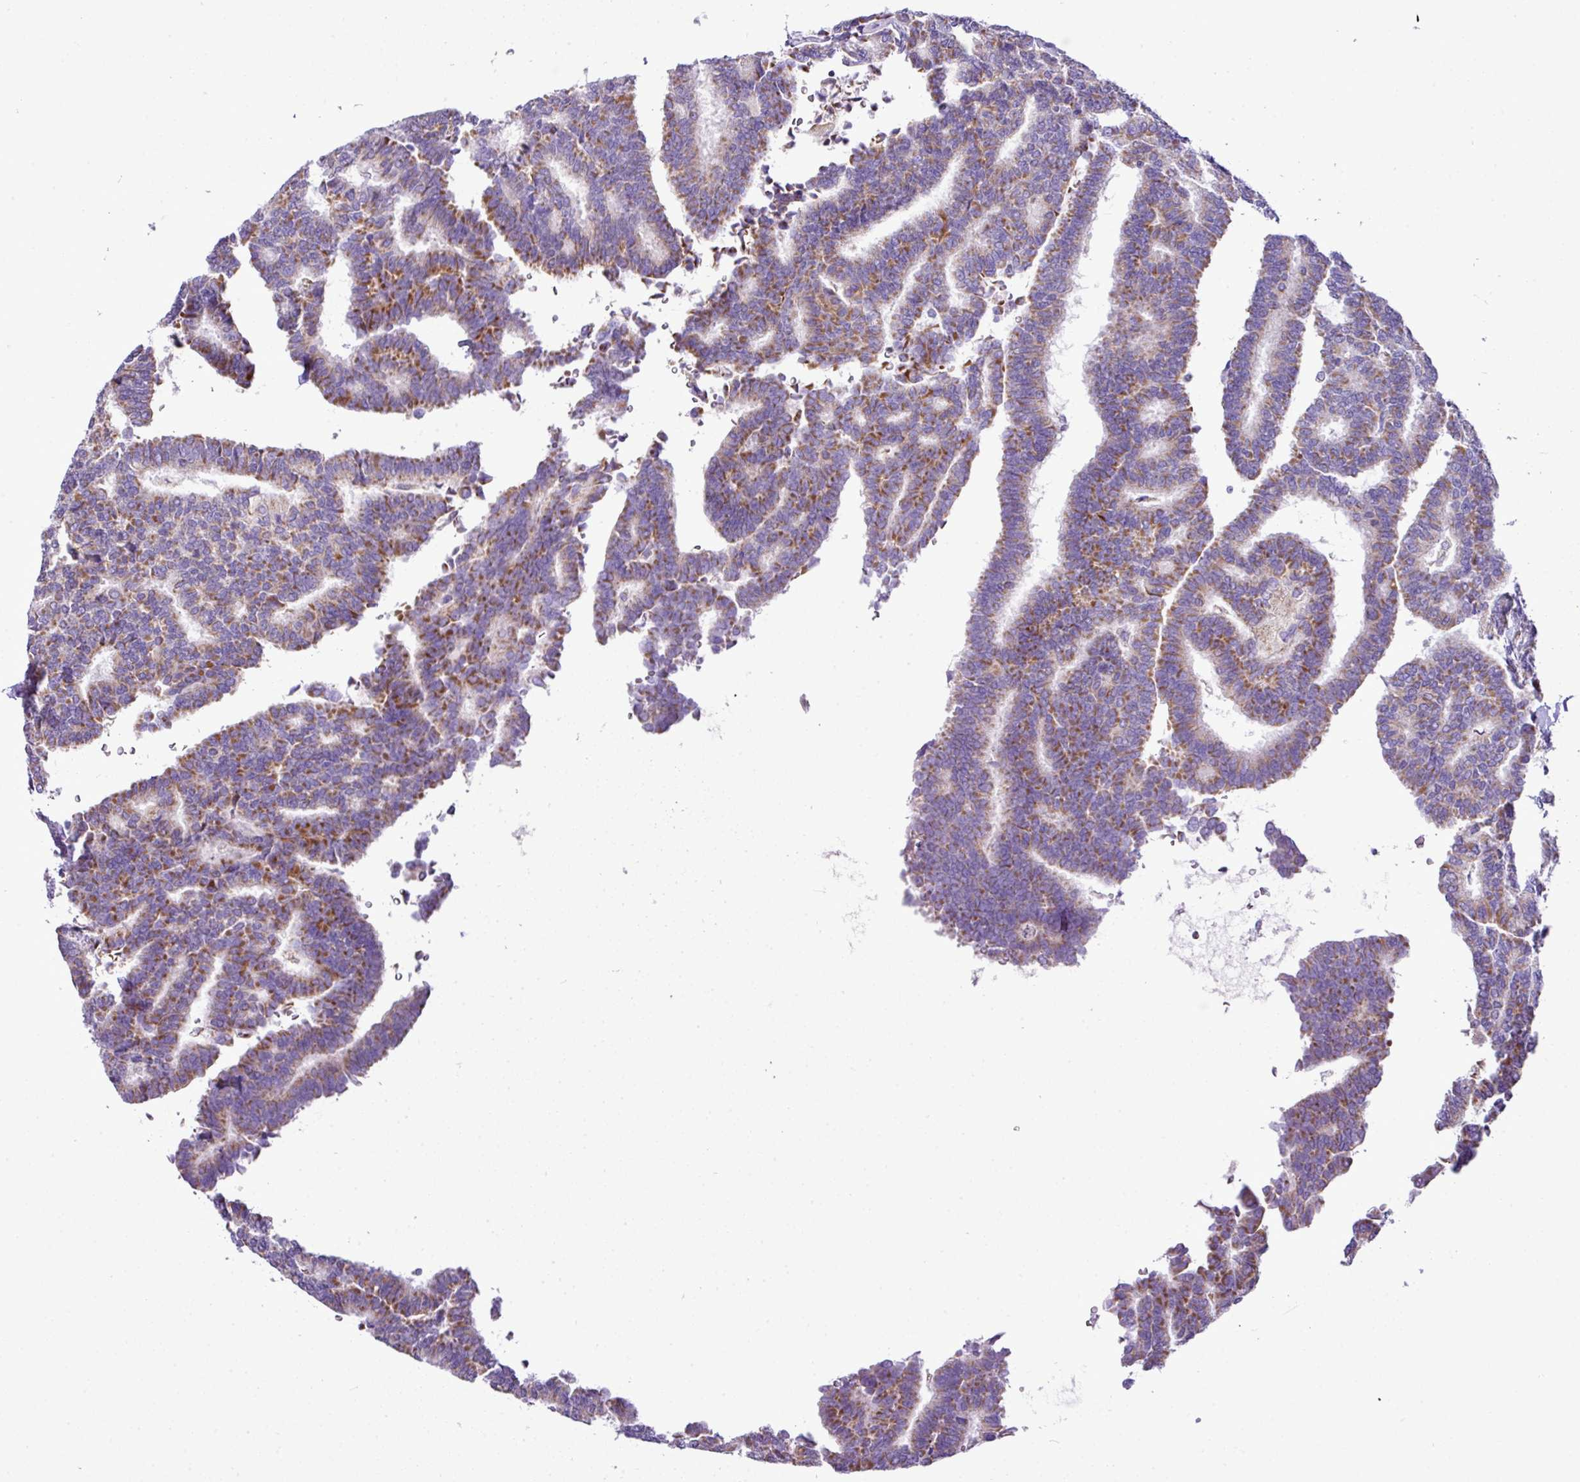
{"staining": {"intensity": "strong", "quantity": ">75%", "location": "cytoplasmic/membranous"}, "tissue": "thyroid cancer", "cell_type": "Tumor cells", "image_type": "cancer", "snomed": [{"axis": "morphology", "description": "Papillary adenocarcinoma, NOS"}, {"axis": "topography", "description": "Thyroid gland"}], "caption": "A histopathology image of thyroid papillary adenocarcinoma stained for a protein exhibits strong cytoplasmic/membranous brown staining in tumor cells.", "gene": "PGAP4", "patient": {"sex": "female", "age": 35}}